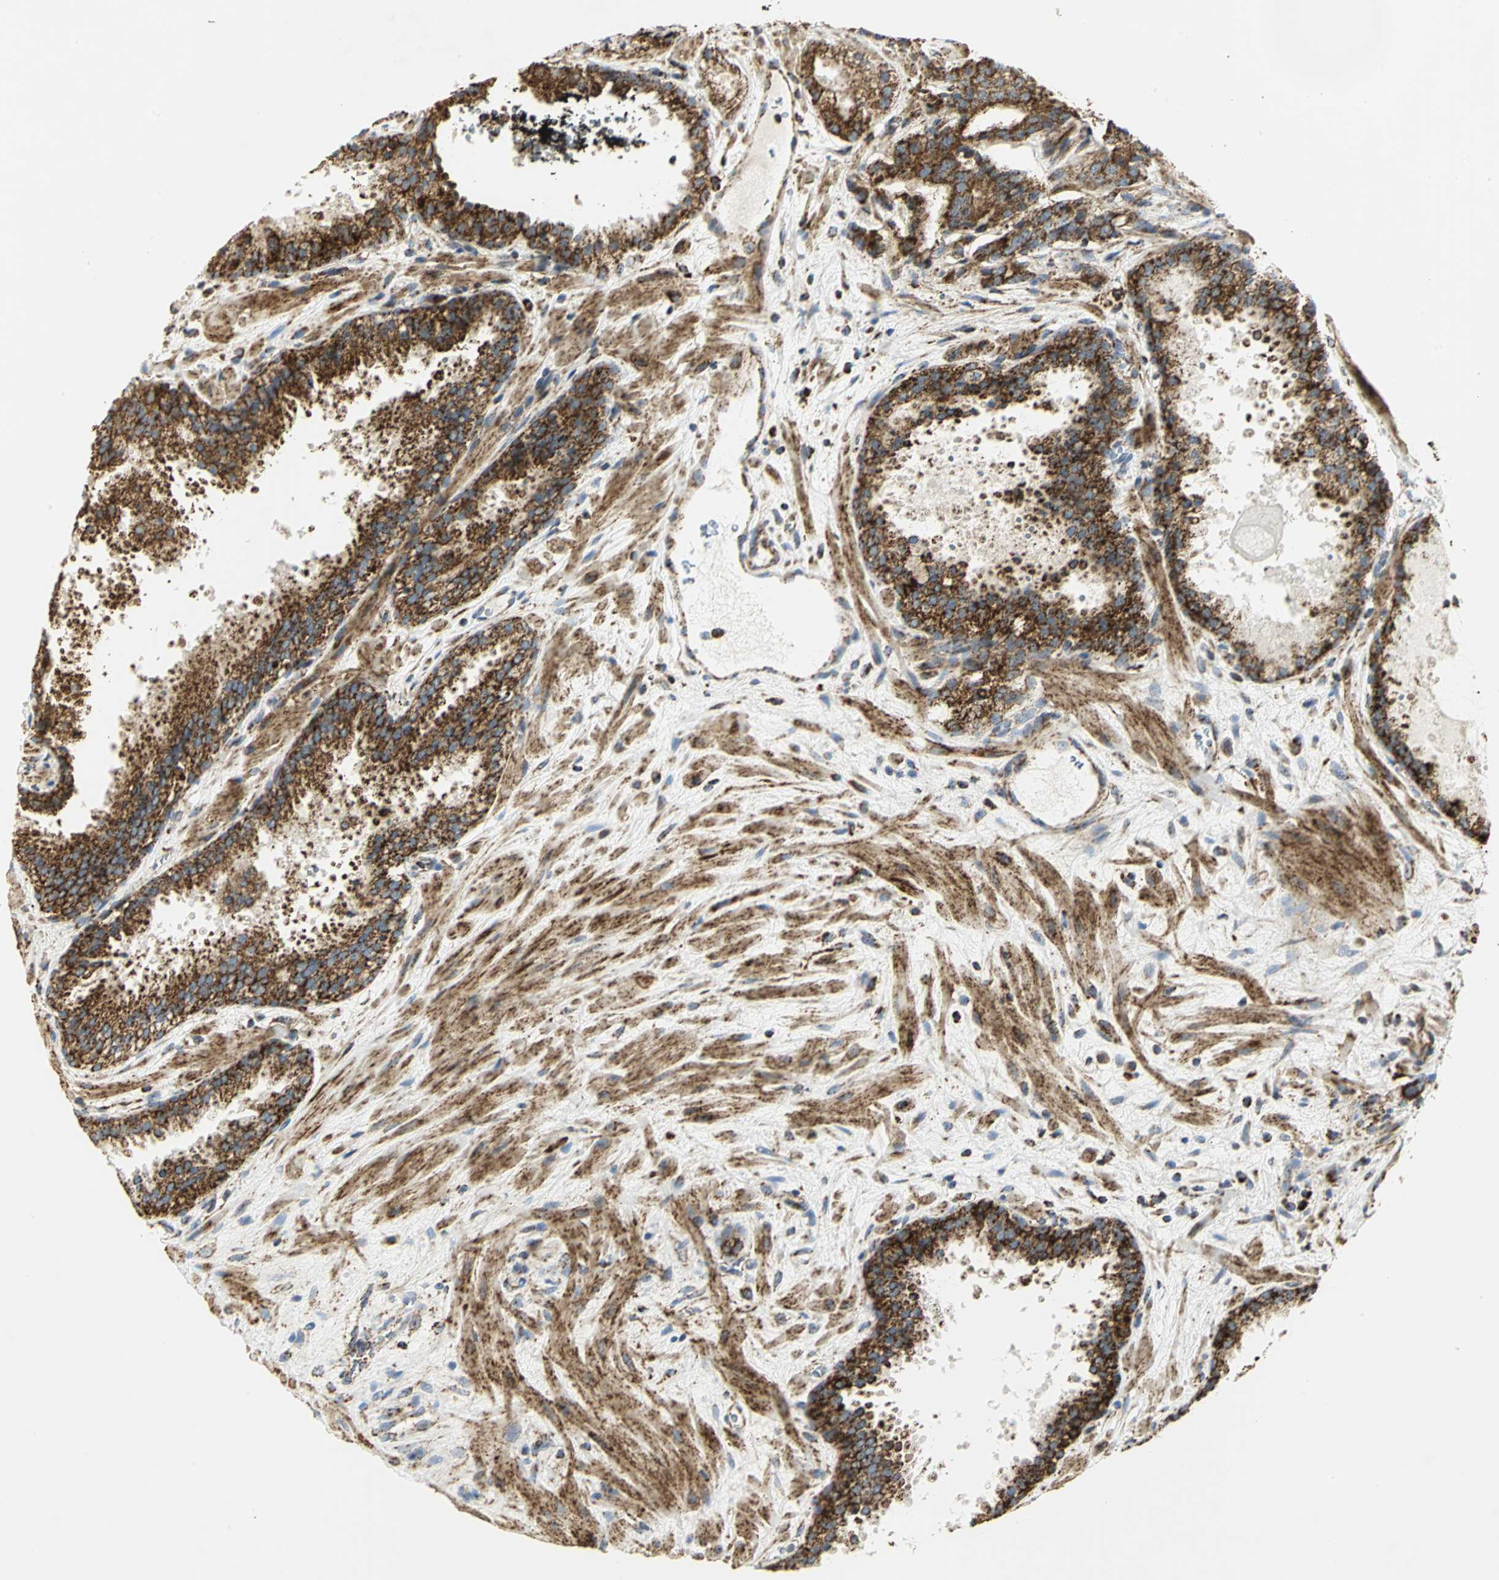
{"staining": {"intensity": "strong", "quantity": ">75%", "location": "cytoplasmic/membranous"}, "tissue": "prostate cancer", "cell_type": "Tumor cells", "image_type": "cancer", "snomed": [{"axis": "morphology", "description": "Adenocarcinoma, High grade"}, {"axis": "topography", "description": "Prostate"}], "caption": "Immunohistochemical staining of prostate cancer (adenocarcinoma (high-grade)) demonstrates high levels of strong cytoplasmic/membranous positivity in approximately >75% of tumor cells. Immunohistochemistry (ihc) stains the protein in brown and the nuclei are stained blue.", "gene": "VDAC1", "patient": {"sex": "male", "age": 58}}